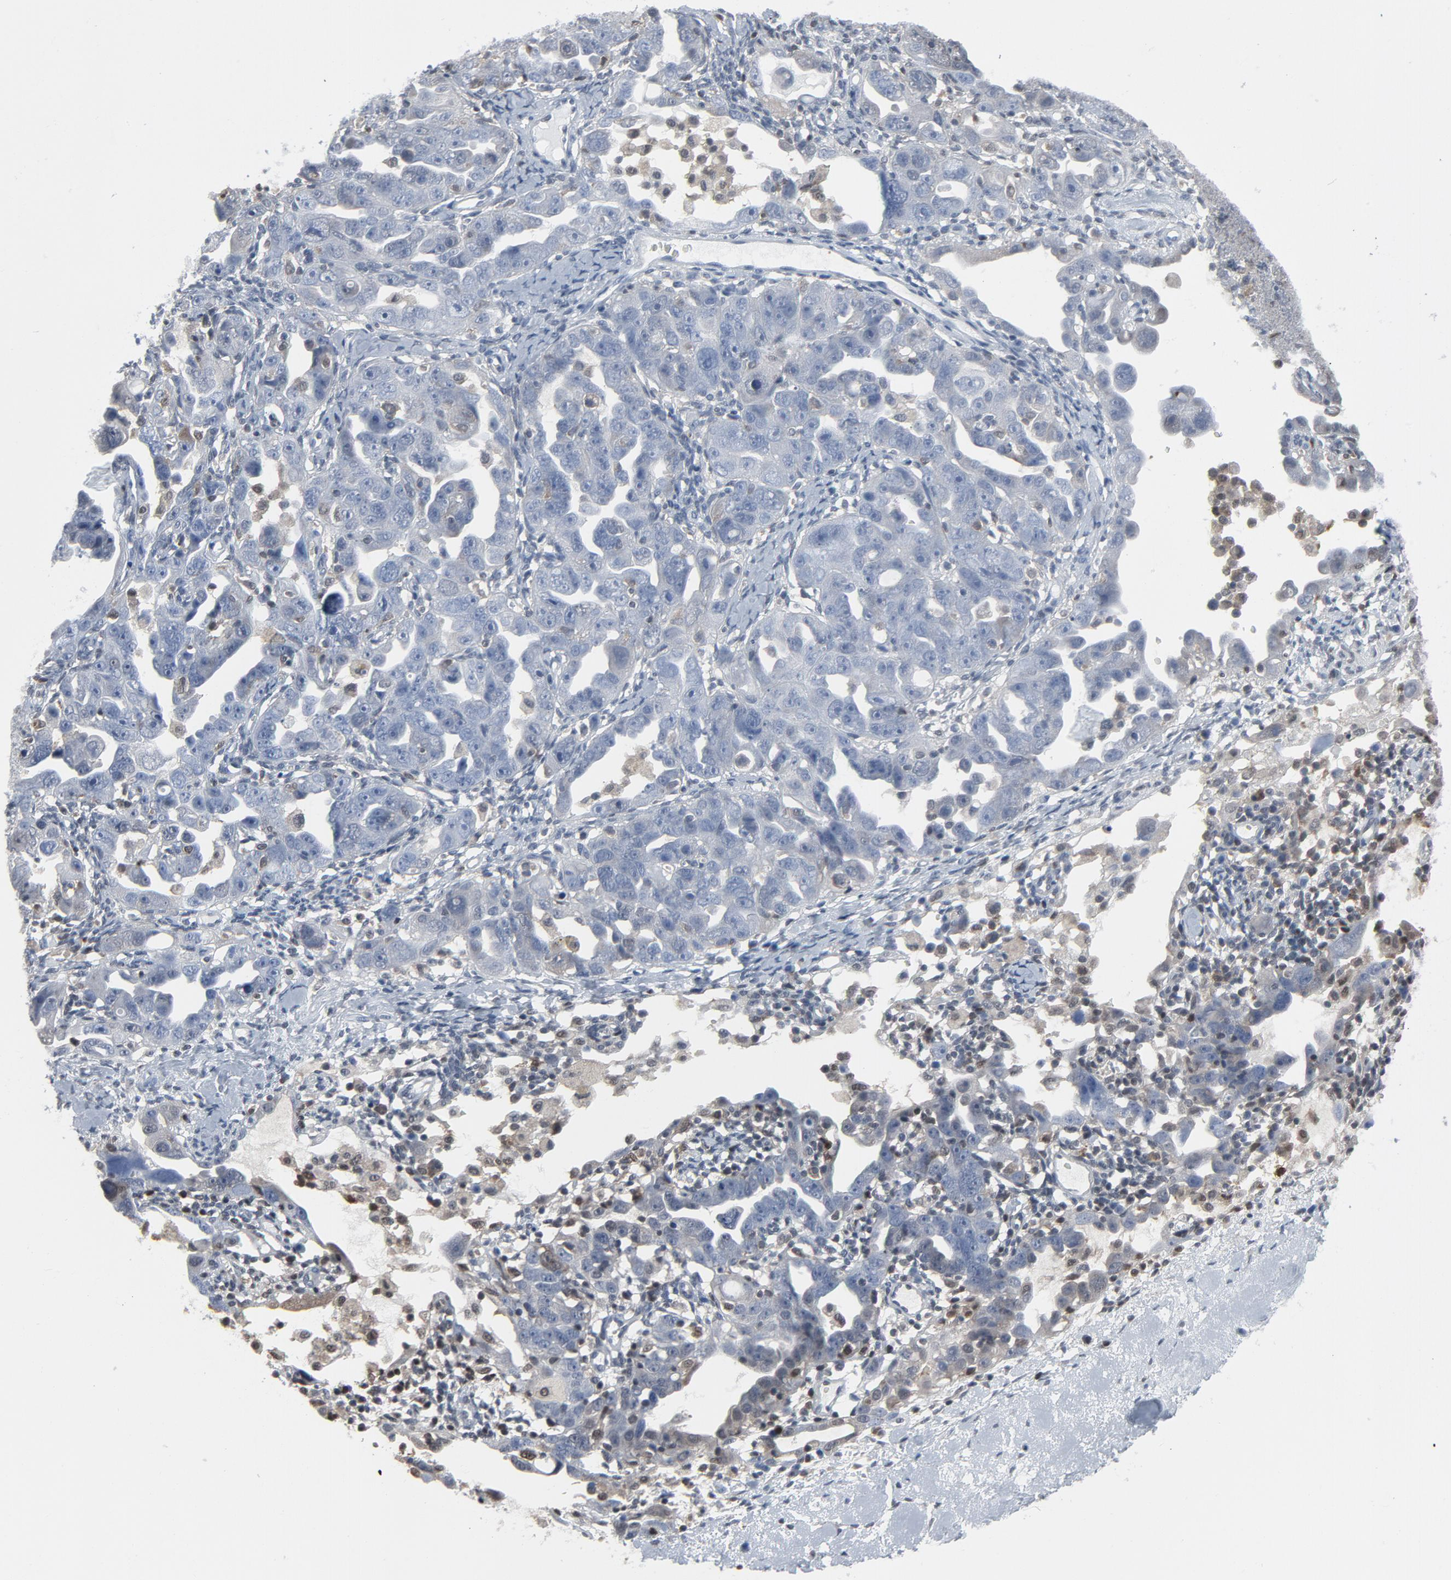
{"staining": {"intensity": "negative", "quantity": "none", "location": "none"}, "tissue": "ovarian cancer", "cell_type": "Tumor cells", "image_type": "cancer", "snomed": [{"axis": "morphology", "description": "Cystadenocarcinoma, serous, NOS"}, {"axis": "topography", "description": "Ovary"}], "caption": "Serous cystadenocarcinoma (ovarian) was stained to show a protein in brown. There is no significant expression in tumor cells. (DAB immunohistochemistry (IHC), high magnification).", "gene": "STAT5A", "patient": {"sex": "female", "age": 66}}